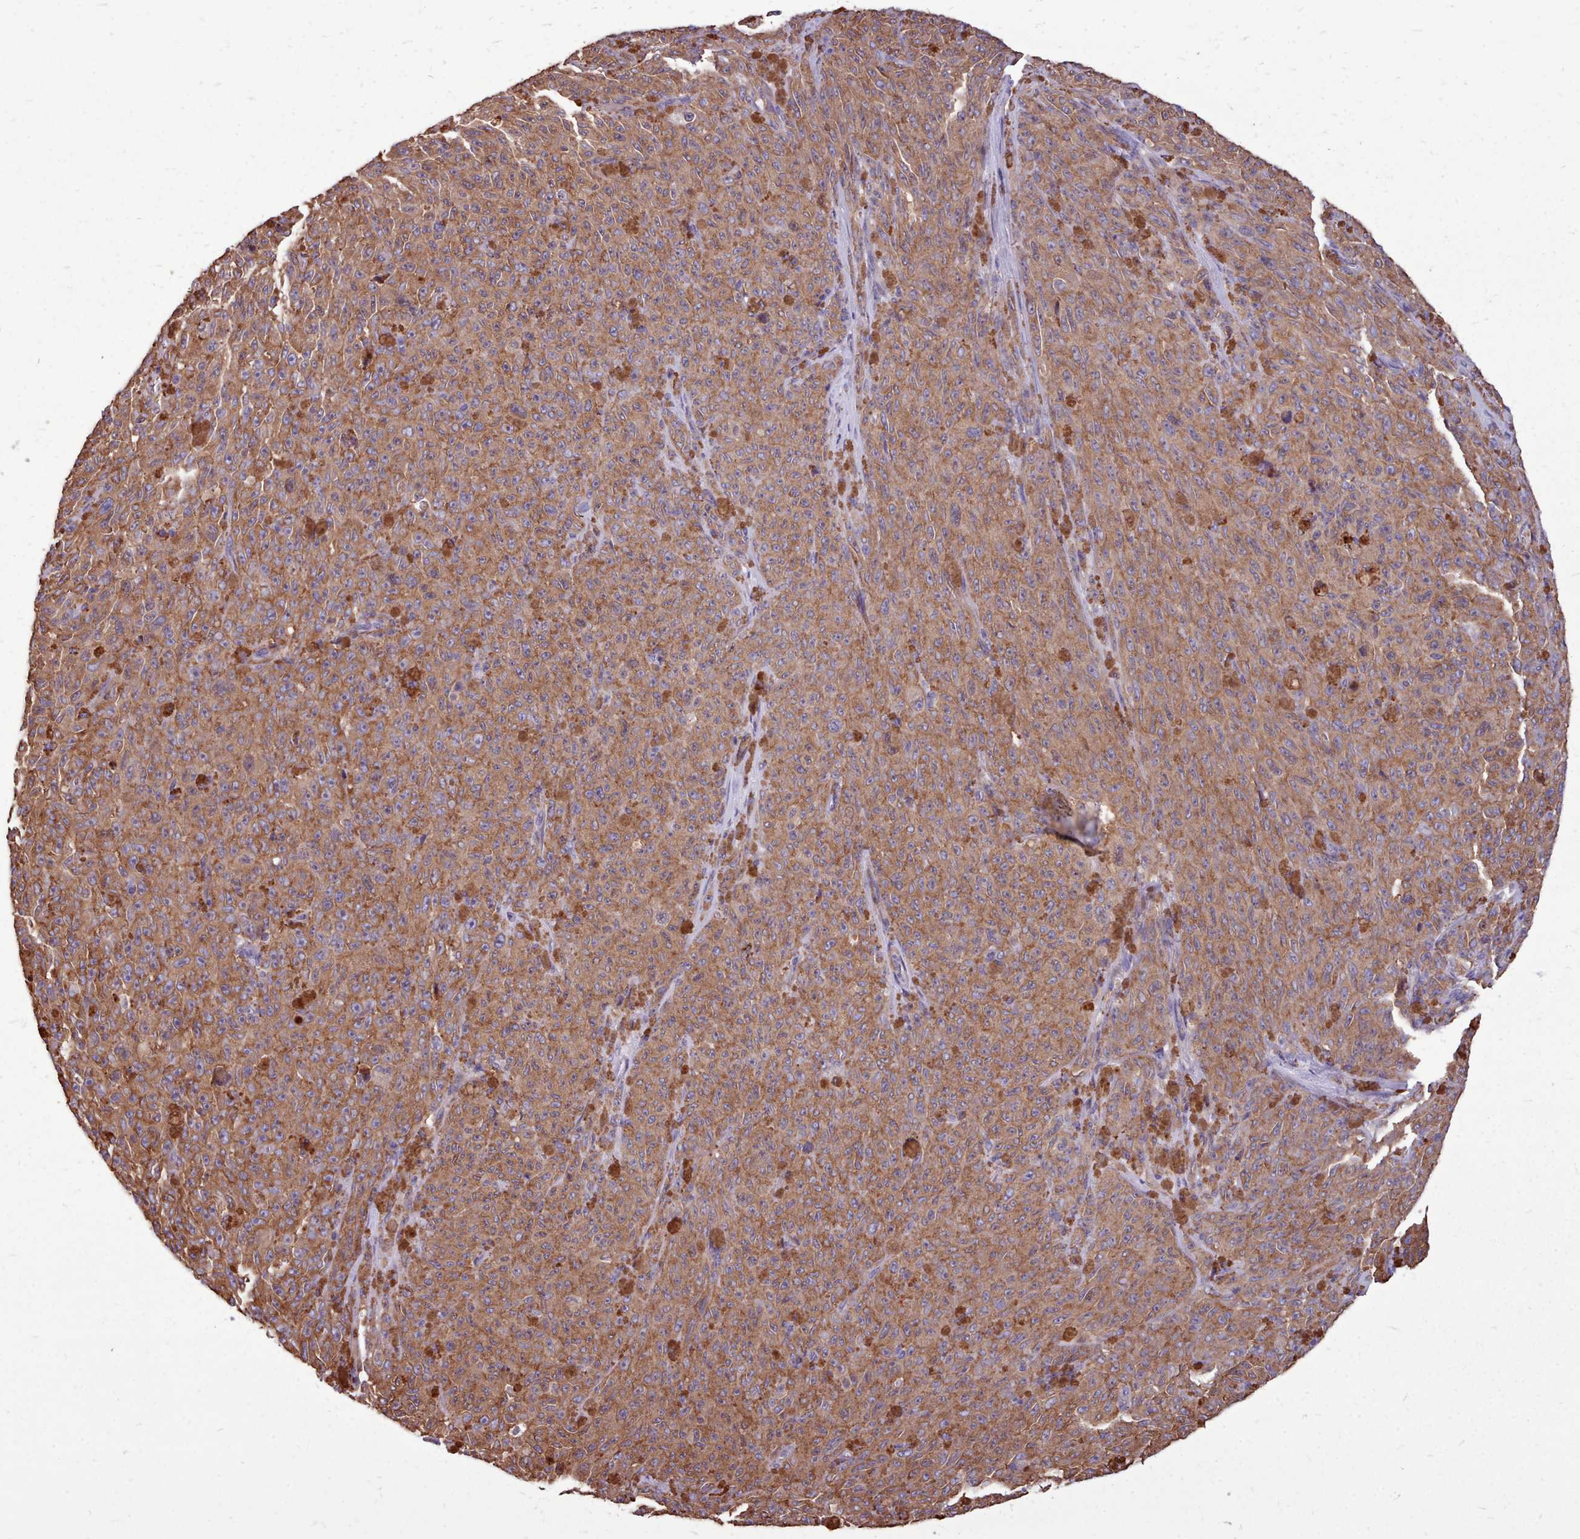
{"staining": {"intensity": "moderate", "quantity": ">75%", "location": "cytoplasmic/membranous"}, "tissue": "melanoma", "cell_type": "Tumor cells", "image_type": "cancer", "snomed": [{"axis": "morphology", "description": "Malignant melanoma, NOS"}, {"axis": "topography", "description": "Skin"}], "caption": "A brown stain shows moderate cytoplasmic/membranous positivity of a protein in melanoma tumor cells.", "gene": "PACSIN3", "patient": {"sex": "female", "age": 82}}